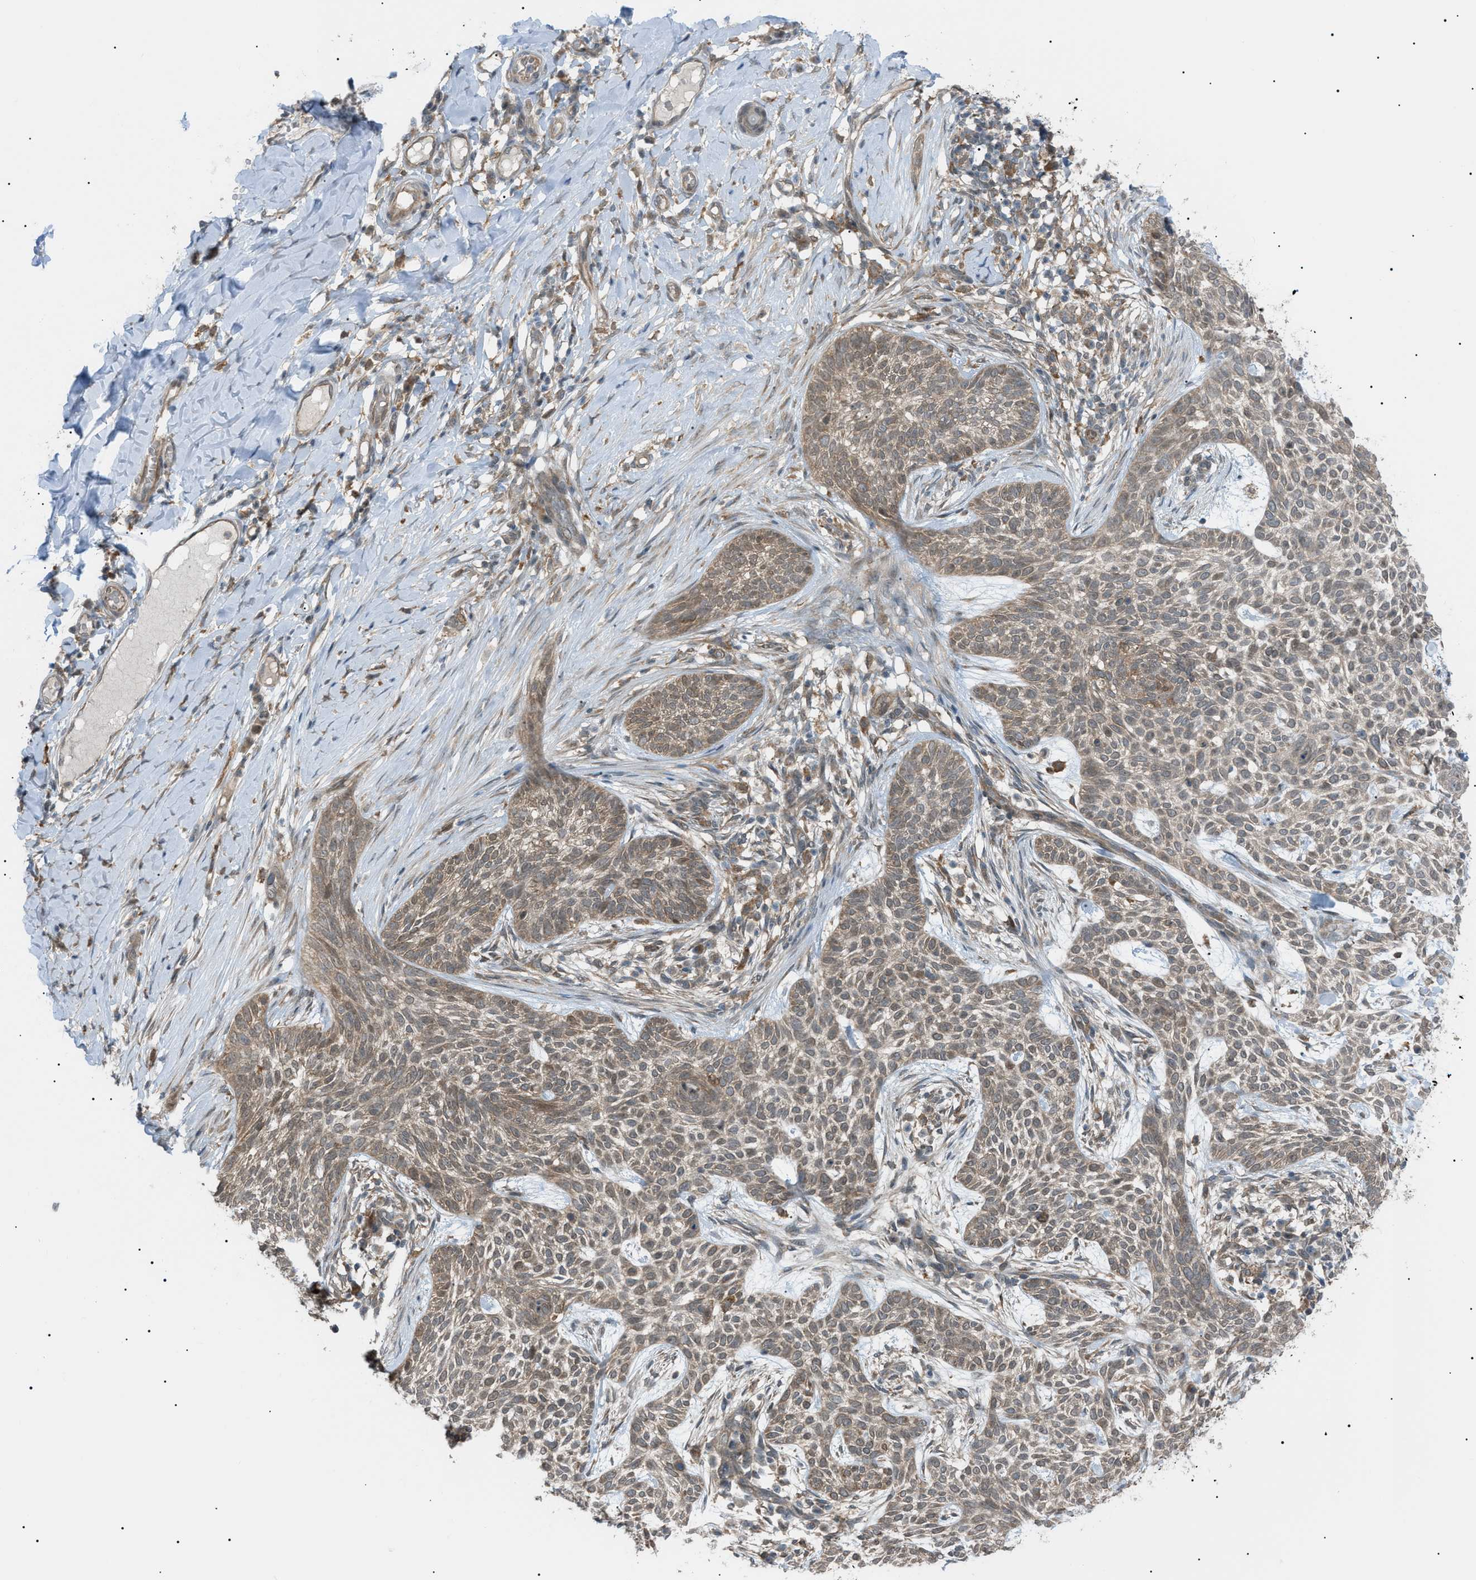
{"staining": {"intensity": "weak", "quantity": ">75%", "location": "cytoplasmic/membranous"}, "tissue": "skin cancer", "cell_type": "Tumor cells", "image_type": "cancer", "snomed": [{"axis": "morphology", "description": "Basal cell carcinoma"}, {"axis": "topography", "description": "Skin"}], "caption": "Human skin basal cell carcinoma stained with a brown dye demonstrates weak cytoplasmic/membranous positive expression in approximately >75% of tumor cells.", "gene": "LPIN2", "patient": {"sex": "female", "age": 59}}